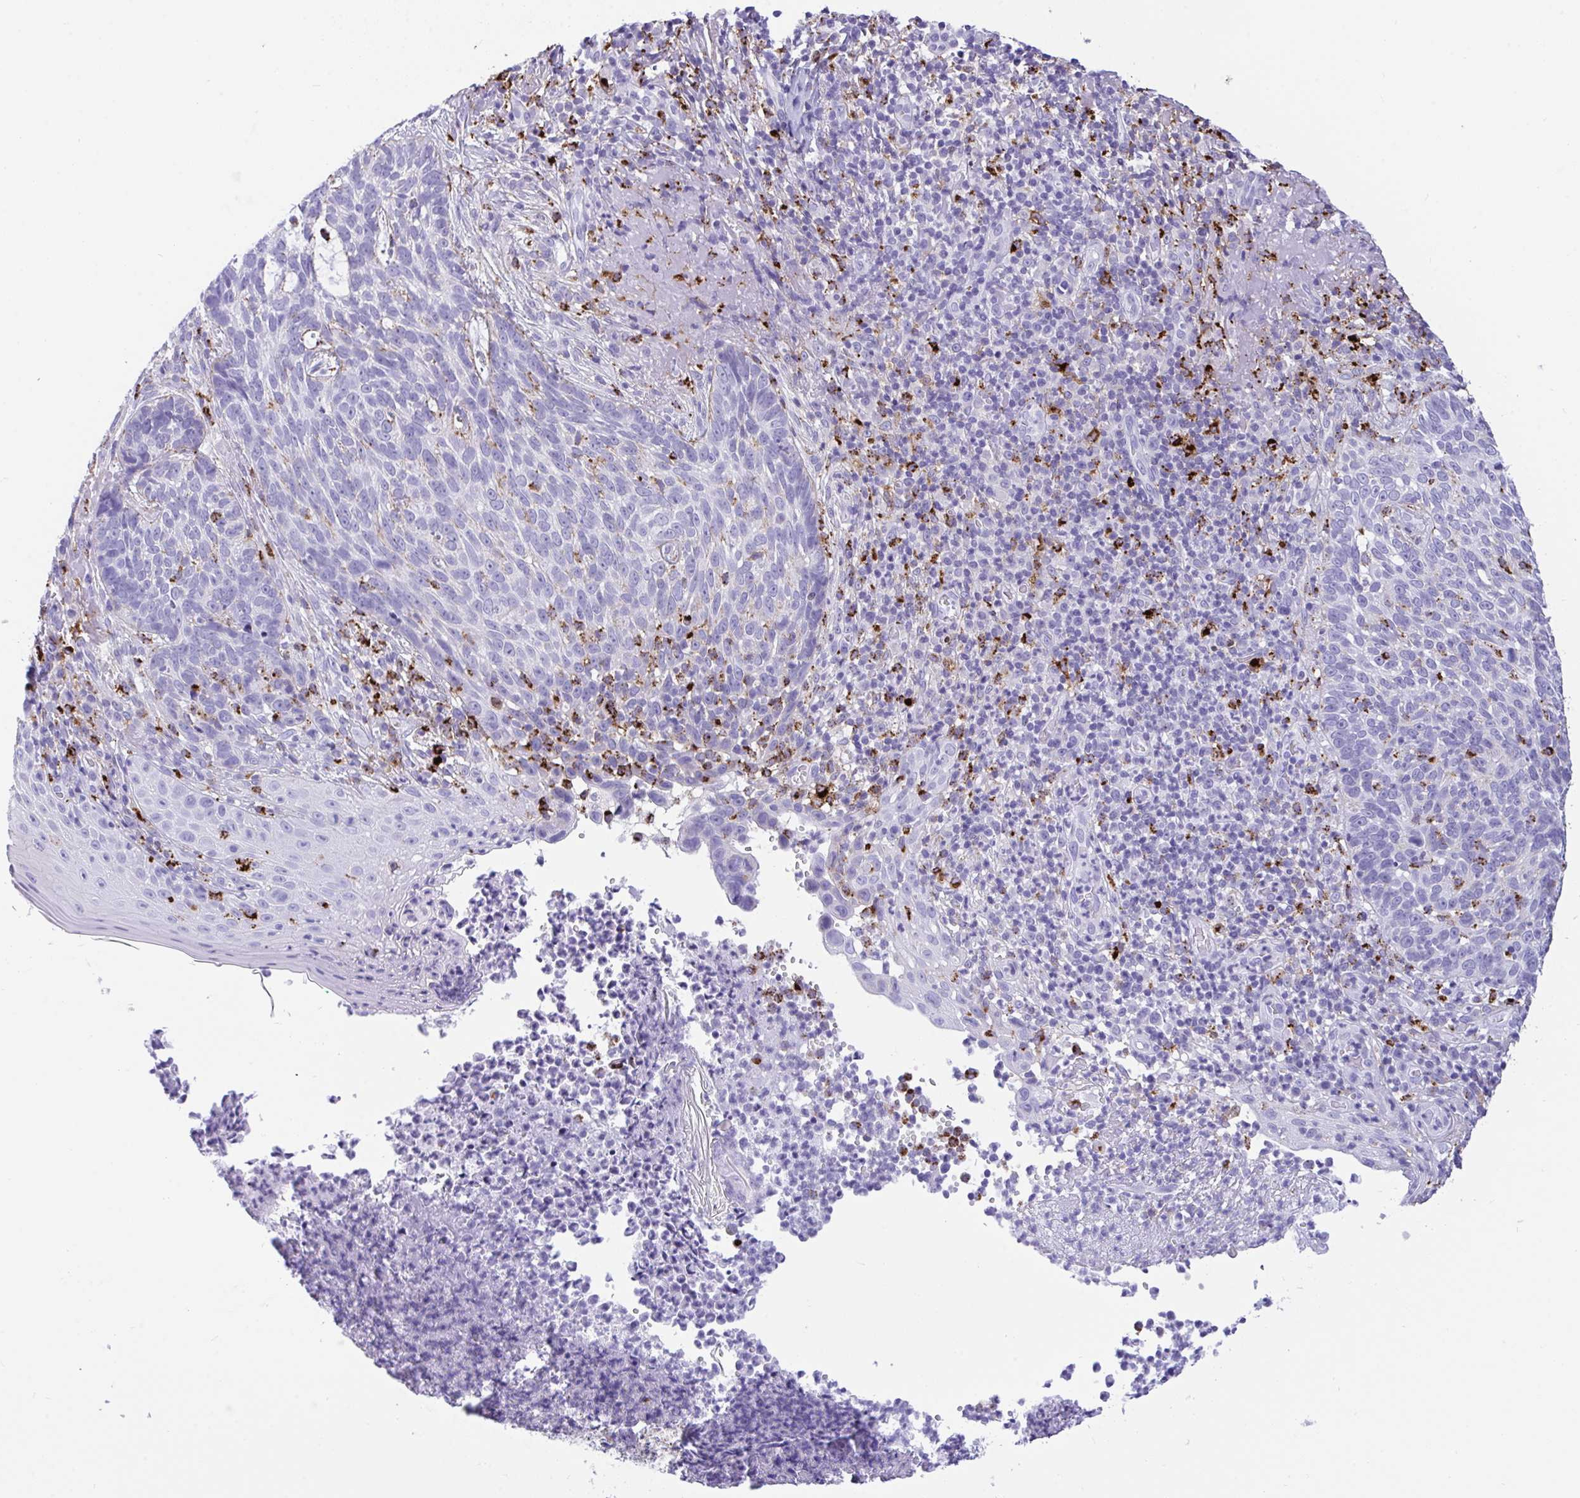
{"staining": {"intensity": "weak", "quantity": "<25%", "location": "cytoplasmic/membranous"}, "tissue": "skin cancer", "cell_type": "Tumor cells", "image_type": "cancer", "snomed": [{"axis": "morphology", "description": "Basal cell carcinoma"}, {"axis": "topography", "description": "Skin"}, {"axis": "topography", "description": "Skin of face"}], "caption": "Immunohistochemistry (IHC) histopathology image of neoplastic tissue: skin basal cell carcinoma stained with DAB (3,3'-diaminobenzidine) shows no significant protein expression in tumor cells.", "gene": "CPVL", "patient": {"sex": "female", "age": 95}}